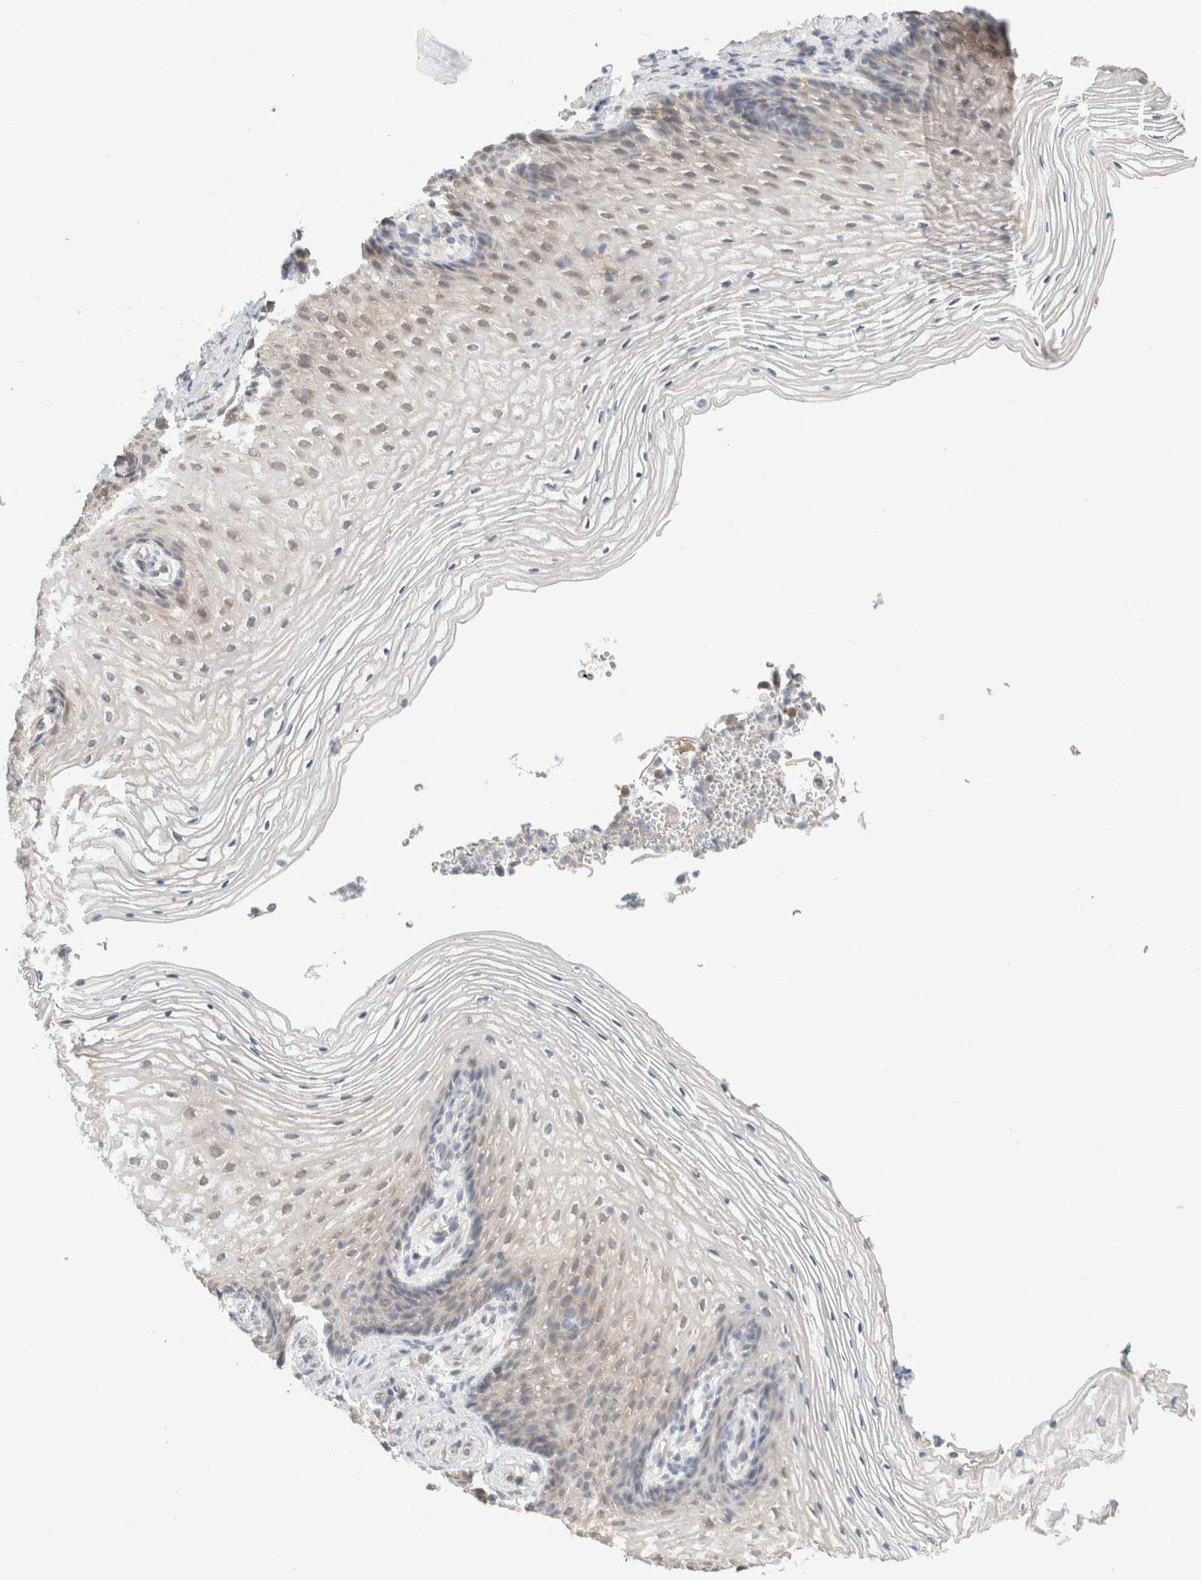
{"staining": {"intensity": "weak", "quantity": "<25%", "location": "cytoplasmic/membranous"}, "tissue": "vagina", "cell_type": "Squamous epithelial cells", "image_type": "normal", "snomed": [{"axis": "morphology", "description": "Normal tissue, NOS"}, {"axis": "topography", "description": "Vagina"}], "caption": "Immunohistochemistry (IHC) of normal human vagina reveals no staining in squamous epithelial cells. (DAB (3,3'-diaminobenzidine) IHC with hematoxylin counter stain).", "gene": "C17orf97", "patient": {"sex": "female", "age": 60}}